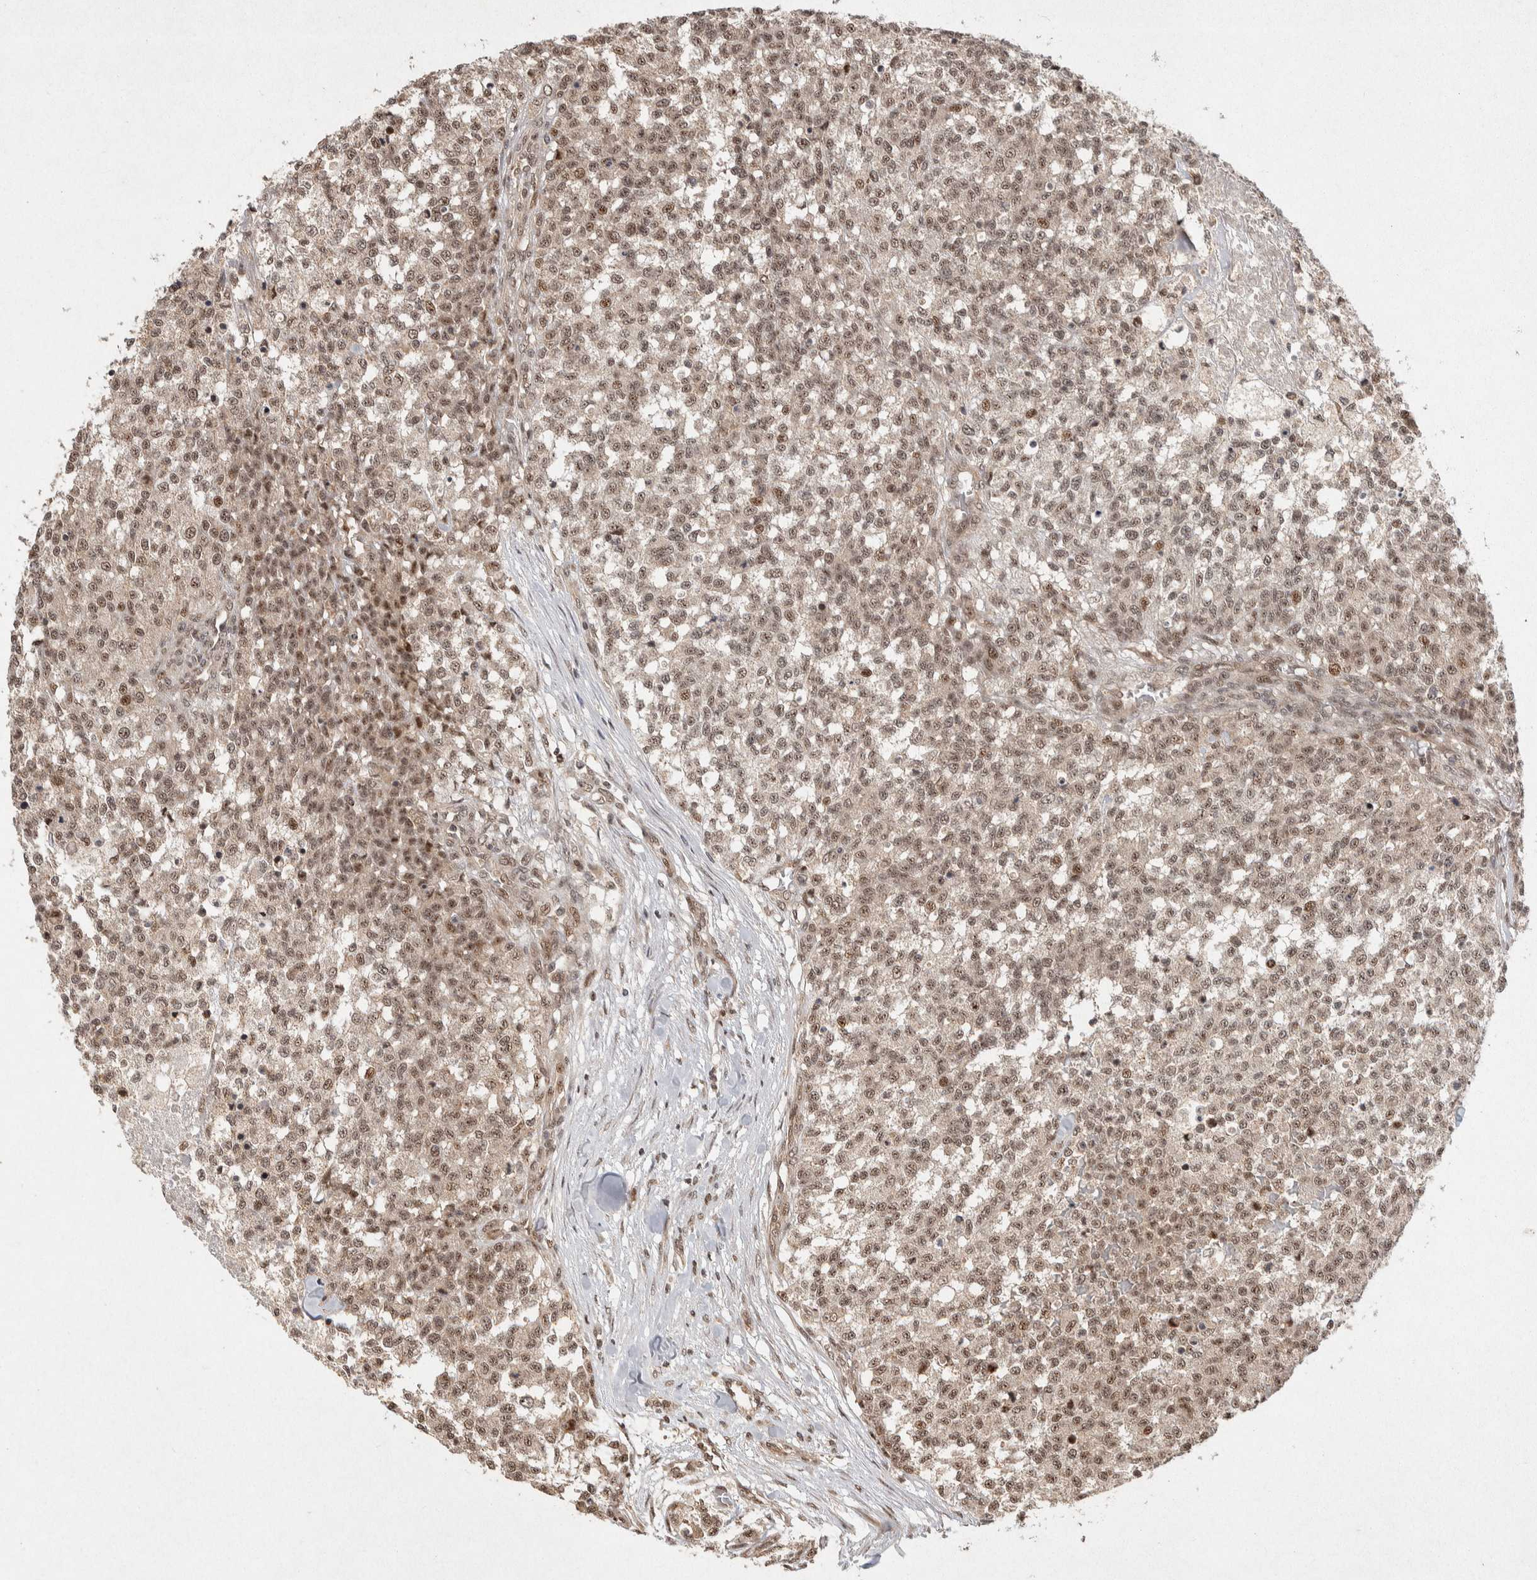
{"staining": {"intensity": "weak", "quantity": ">75%", "location": "nuclear"}, "tissue": "testis cancer", "cell_type": "Tumor cells", "image_type": "cancer", "snomed": [{"axis": "morphology", "description": "Seminoma, NOS"}, {"axis": "topography", "description": "Testis"}], "caption": "Protein staining of testis cancer tissue shows weak nuclear staining in about >75% of tumor cells.", "gene": "TOR1B", "patient": {"sex": "male", "age": 59}}